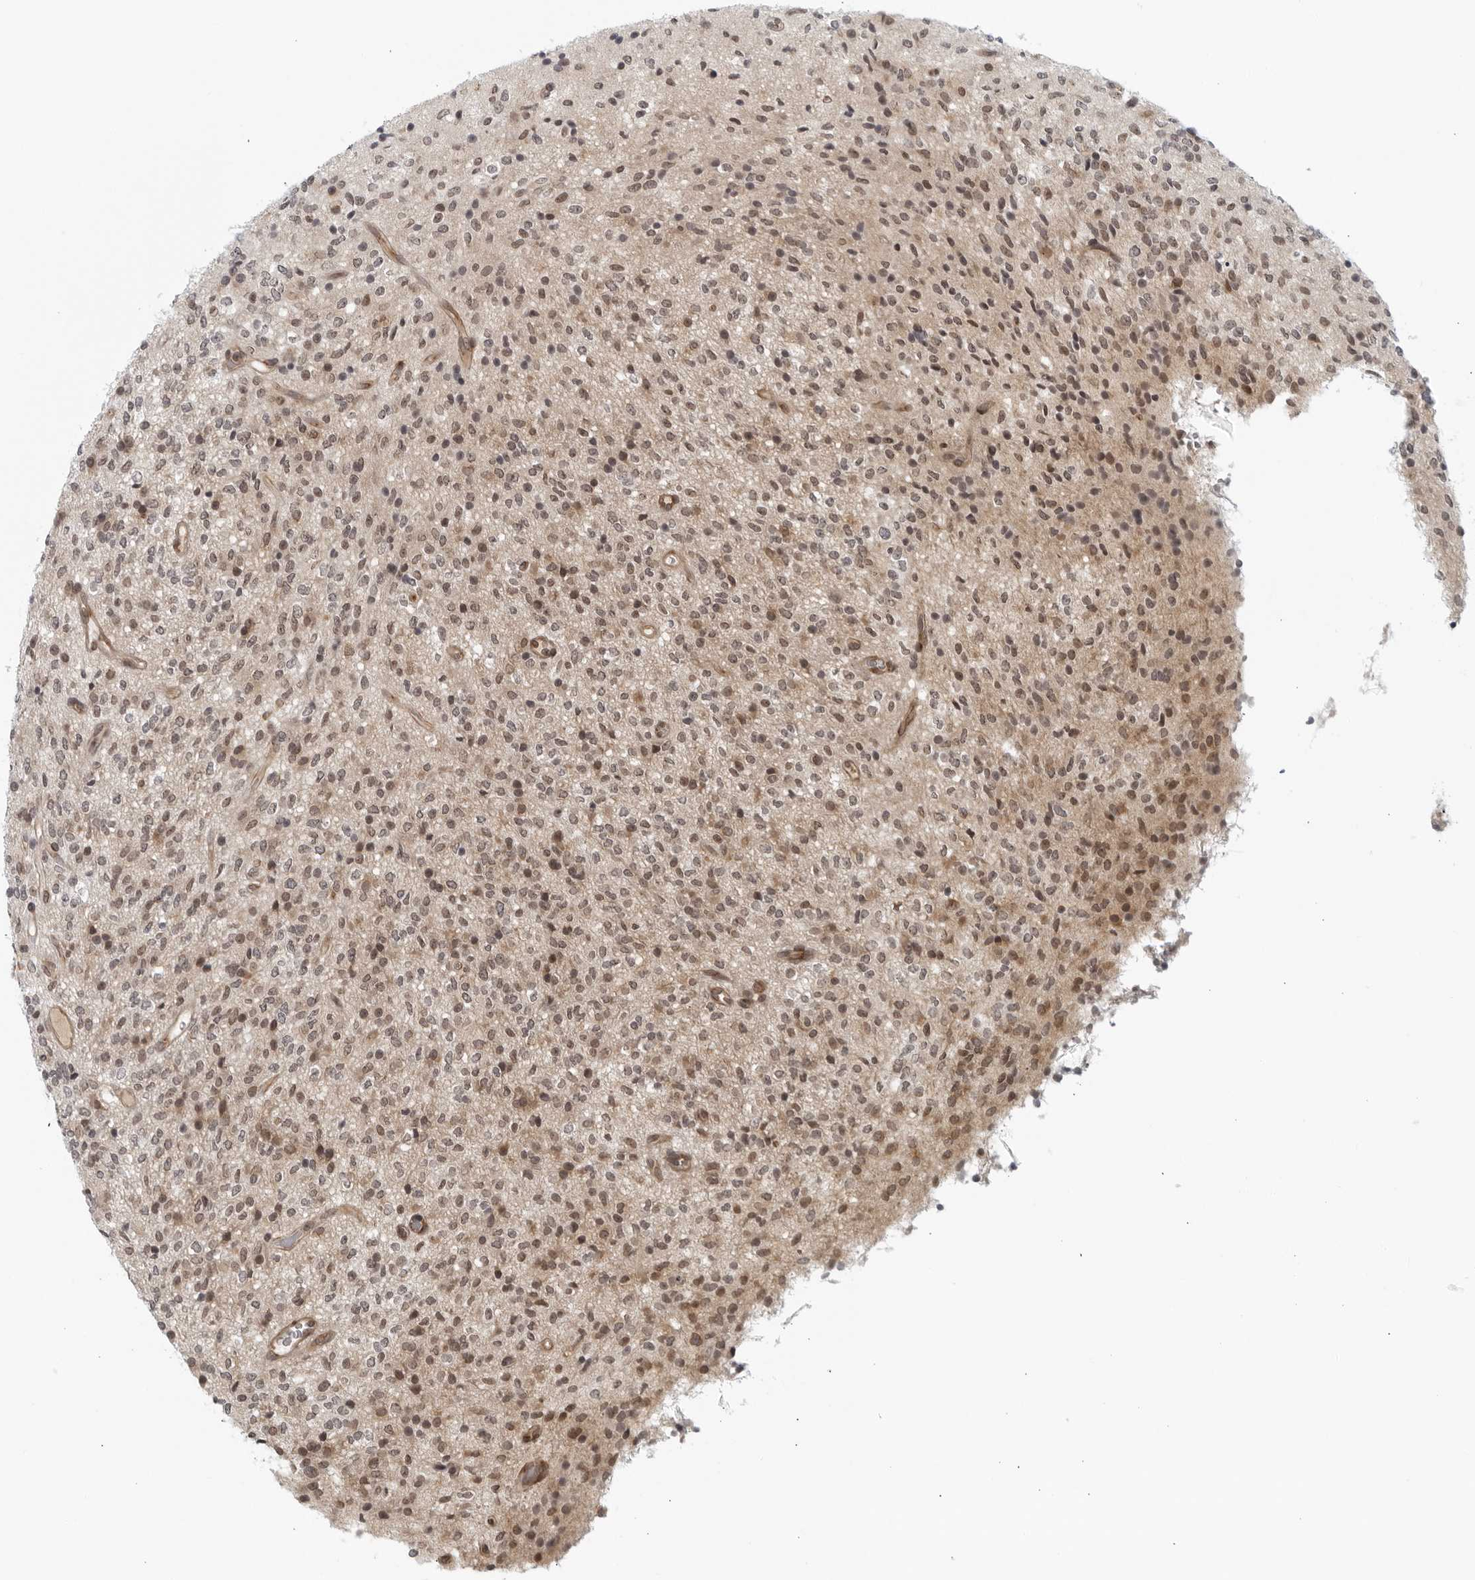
{"staining": {"intensity": "moderate", "quantity": "25%-75%", "location": "nuclear"}, "tissue": "glioma", "cell_type": "Tumor cells", "image_type": "cancer", "snomed": [{"axis": "morphology", "description": "Glioma, malignant, High grade"}, {"axis": "topography", "description": "Brain"}], "caption": "This is a photomicrograph of IHC staining of high-grade glioma (malignant), which shows moderate positivity in the nuclear of tumor cells.", "gene": "RC3H1", "patient": {"sex": "male", "age": 34}}